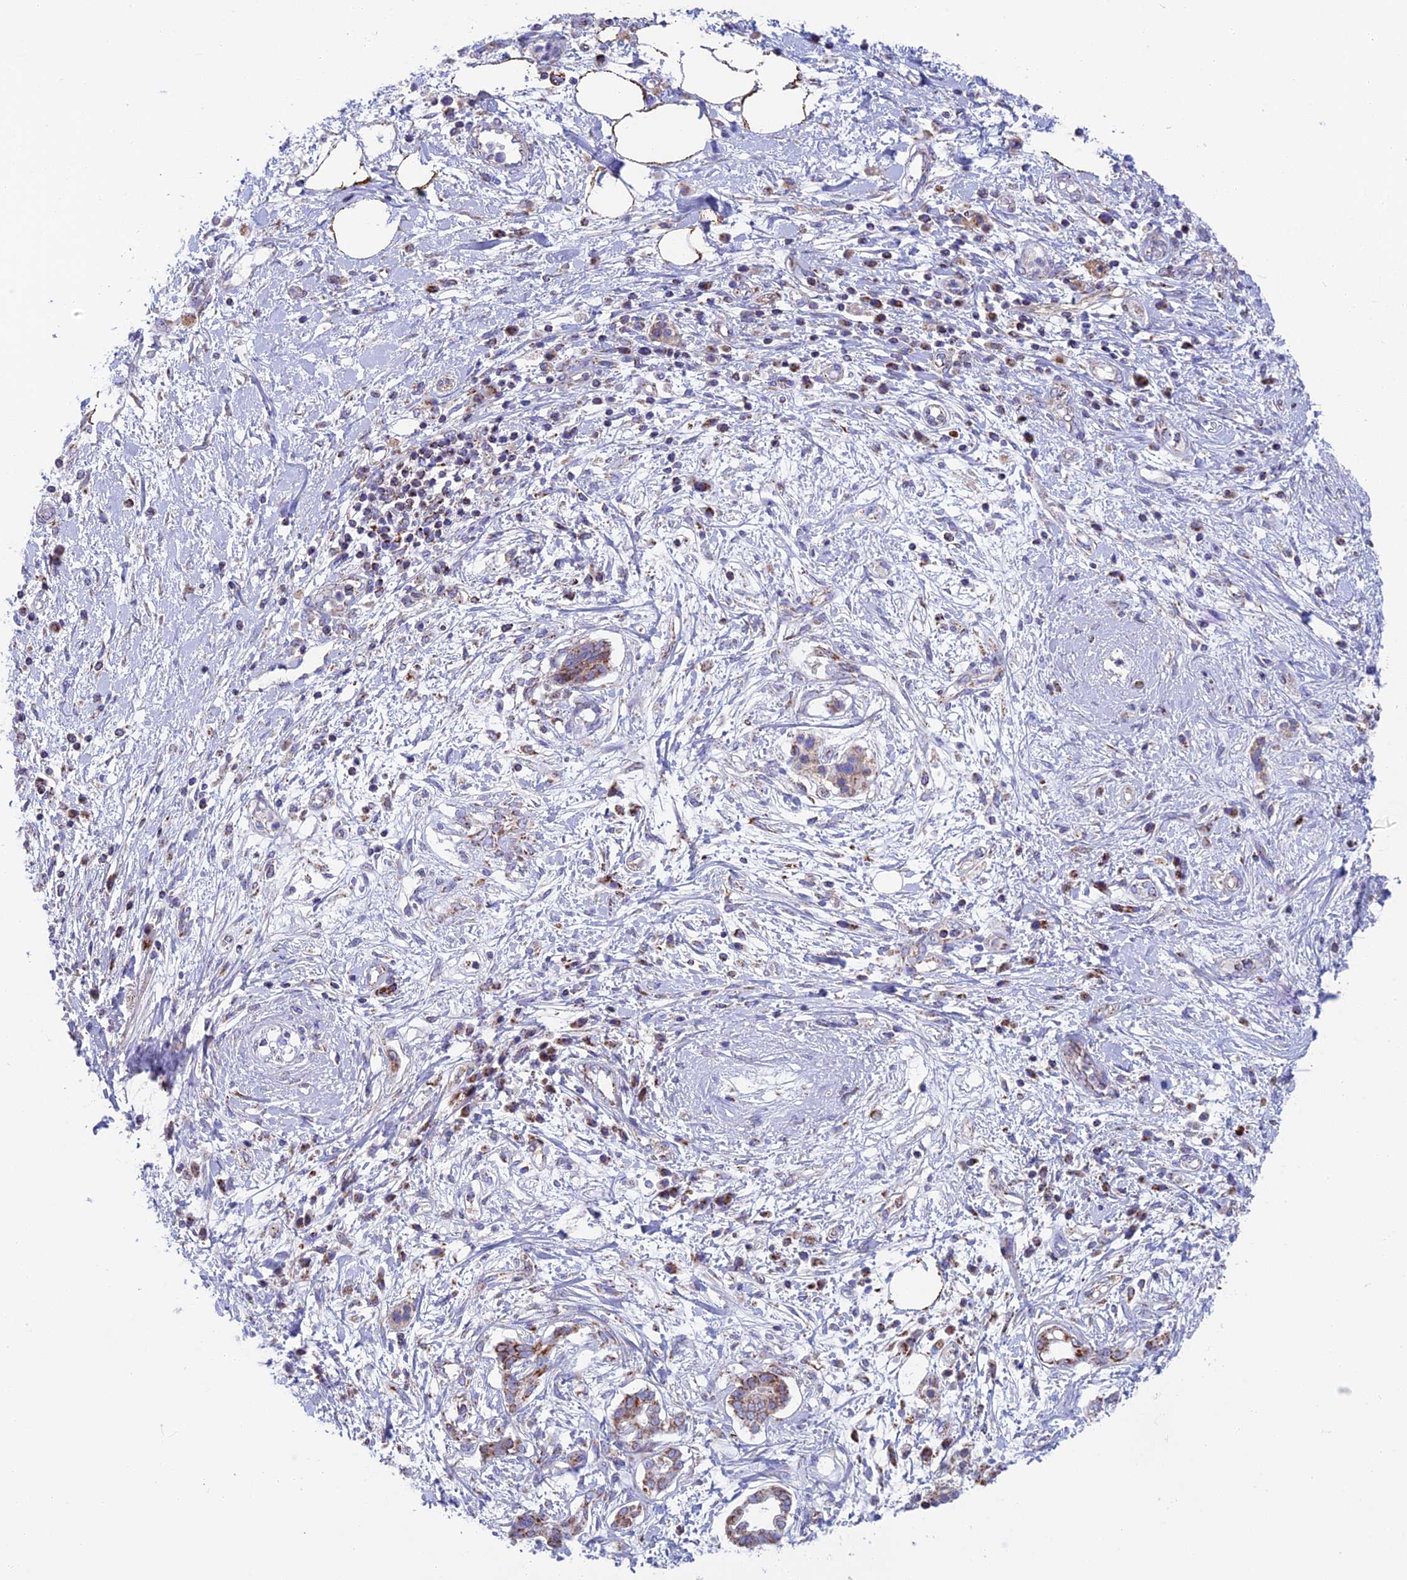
{"staining": {"intensity": "strong", "quantity": "25%-75%", "location": "cytoplasmic/membranous"}, "tissue": "pancreatic cancer", "cell_type": "Tumor cells", "image_type": "cancer", "snomed": [{"axis": "morphology", "description": "Adenocarcinoma, NOS"}, {"axis": "topography", "description": "Pancreas"}], "caption": "Tumor cells show high levels of strong cytoplasmic/membranous positivity in approximately 25%-75% of cells in human pancreatic cancer (adenocarcinoma).", "gene": "CS", "patient": {"sex": "female", "age": 56}}